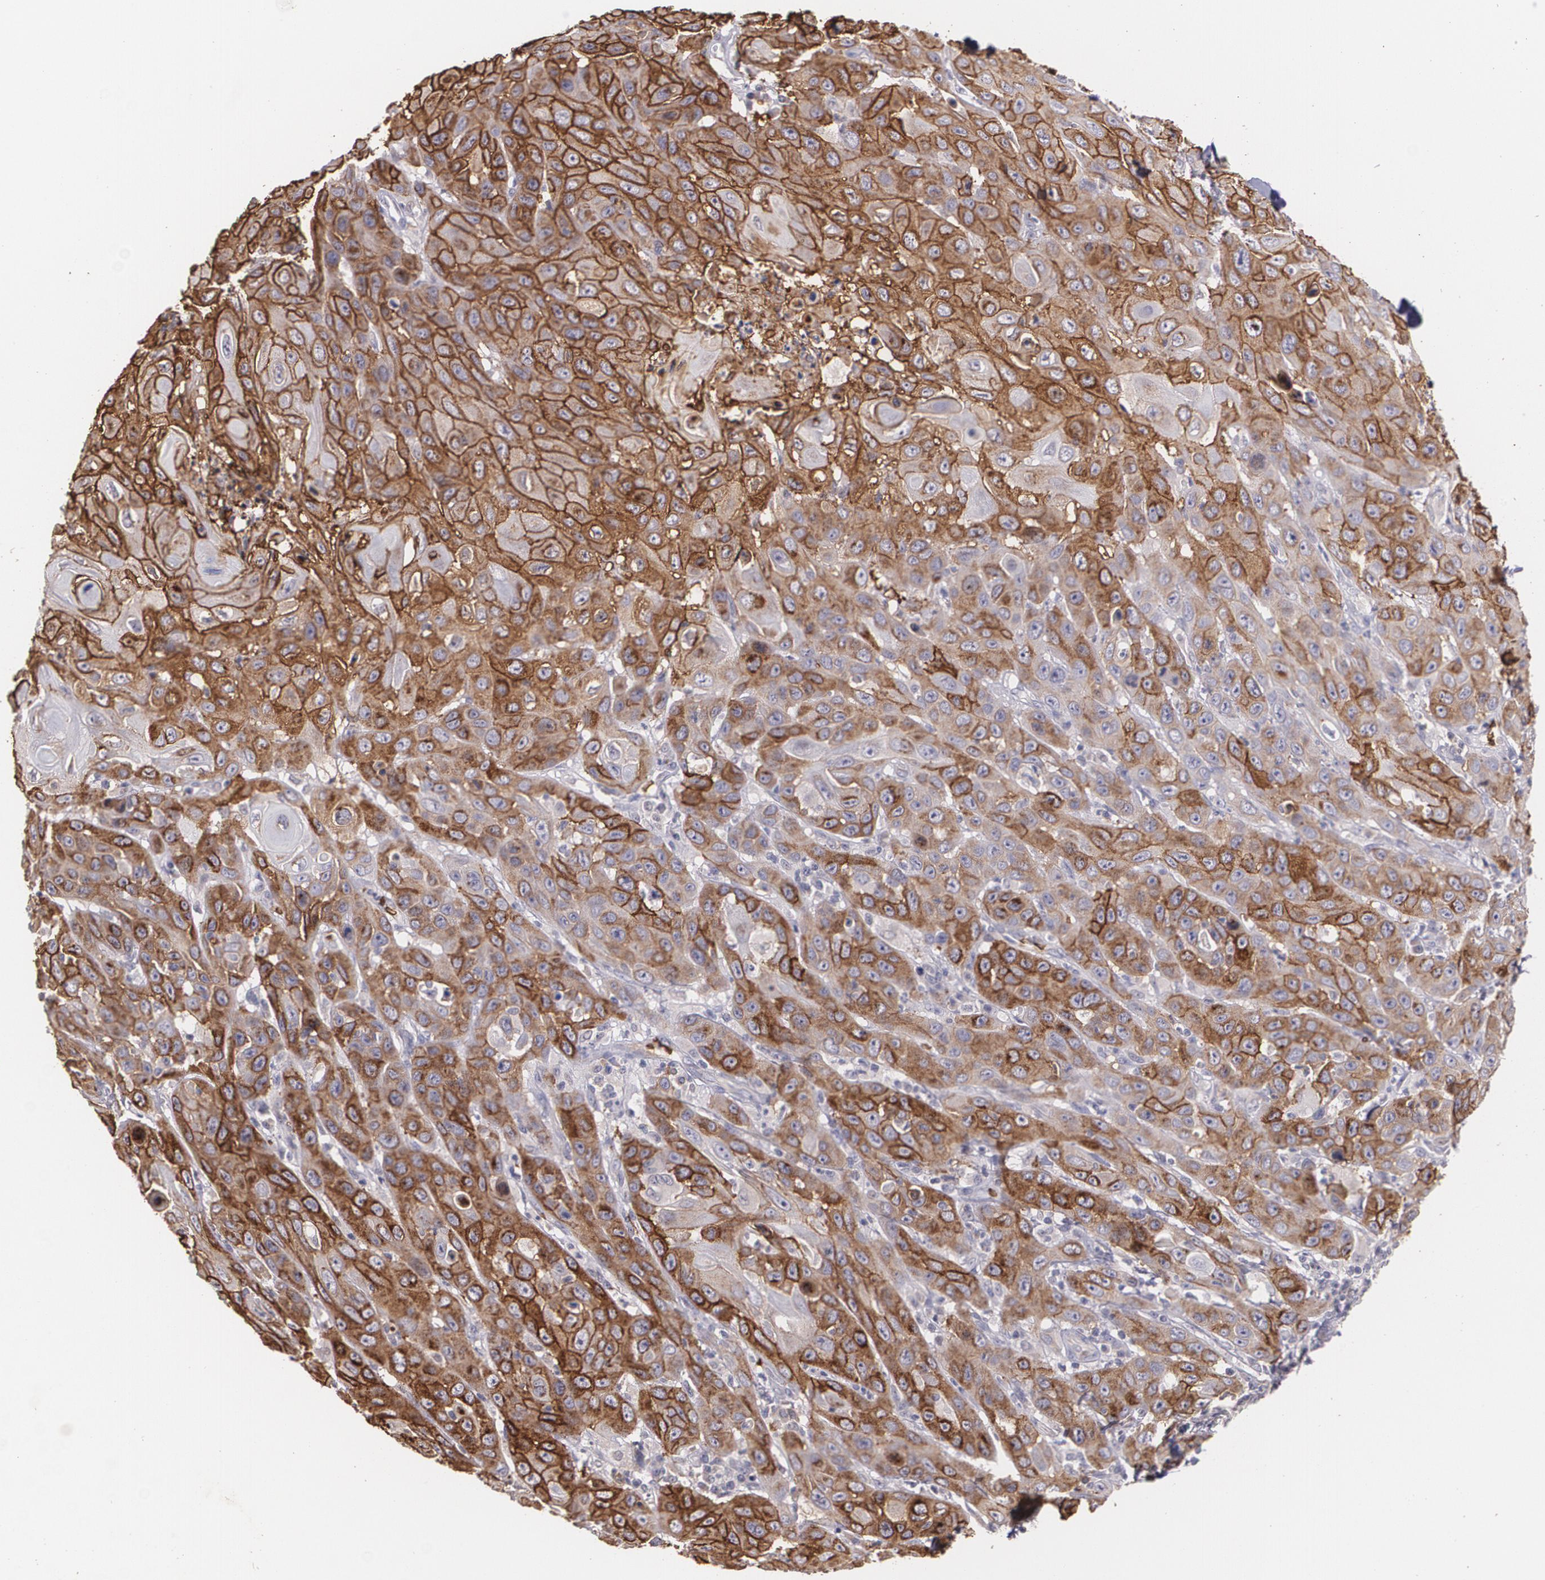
{"staining": {"intensity": "strong", "quantity": ">75%", "location": "cytoplasmic/membranous"}, "tissue": "skin cancer", "cell_type": "Tumor cells", "image_type": "cancer", "snomed": [{"axis": "morphology", "description": "Squamous cell carcinoma, NOS"}, {"axis": "topography", "description": "Skin"}], "caption": "Immunohistochemistry image of neoplastic tissue: skin cancer (squamous cell carcinoma) stained using immunohistochemistry exhibits high levels of strong protein expression localized specifically in the cytoplasmic/membranous of tumor cells, appearing as a cytoplasmic/membranous brown color.", "gene": "SLC2A1", "patient": {"sex": "male", "age": 84}}